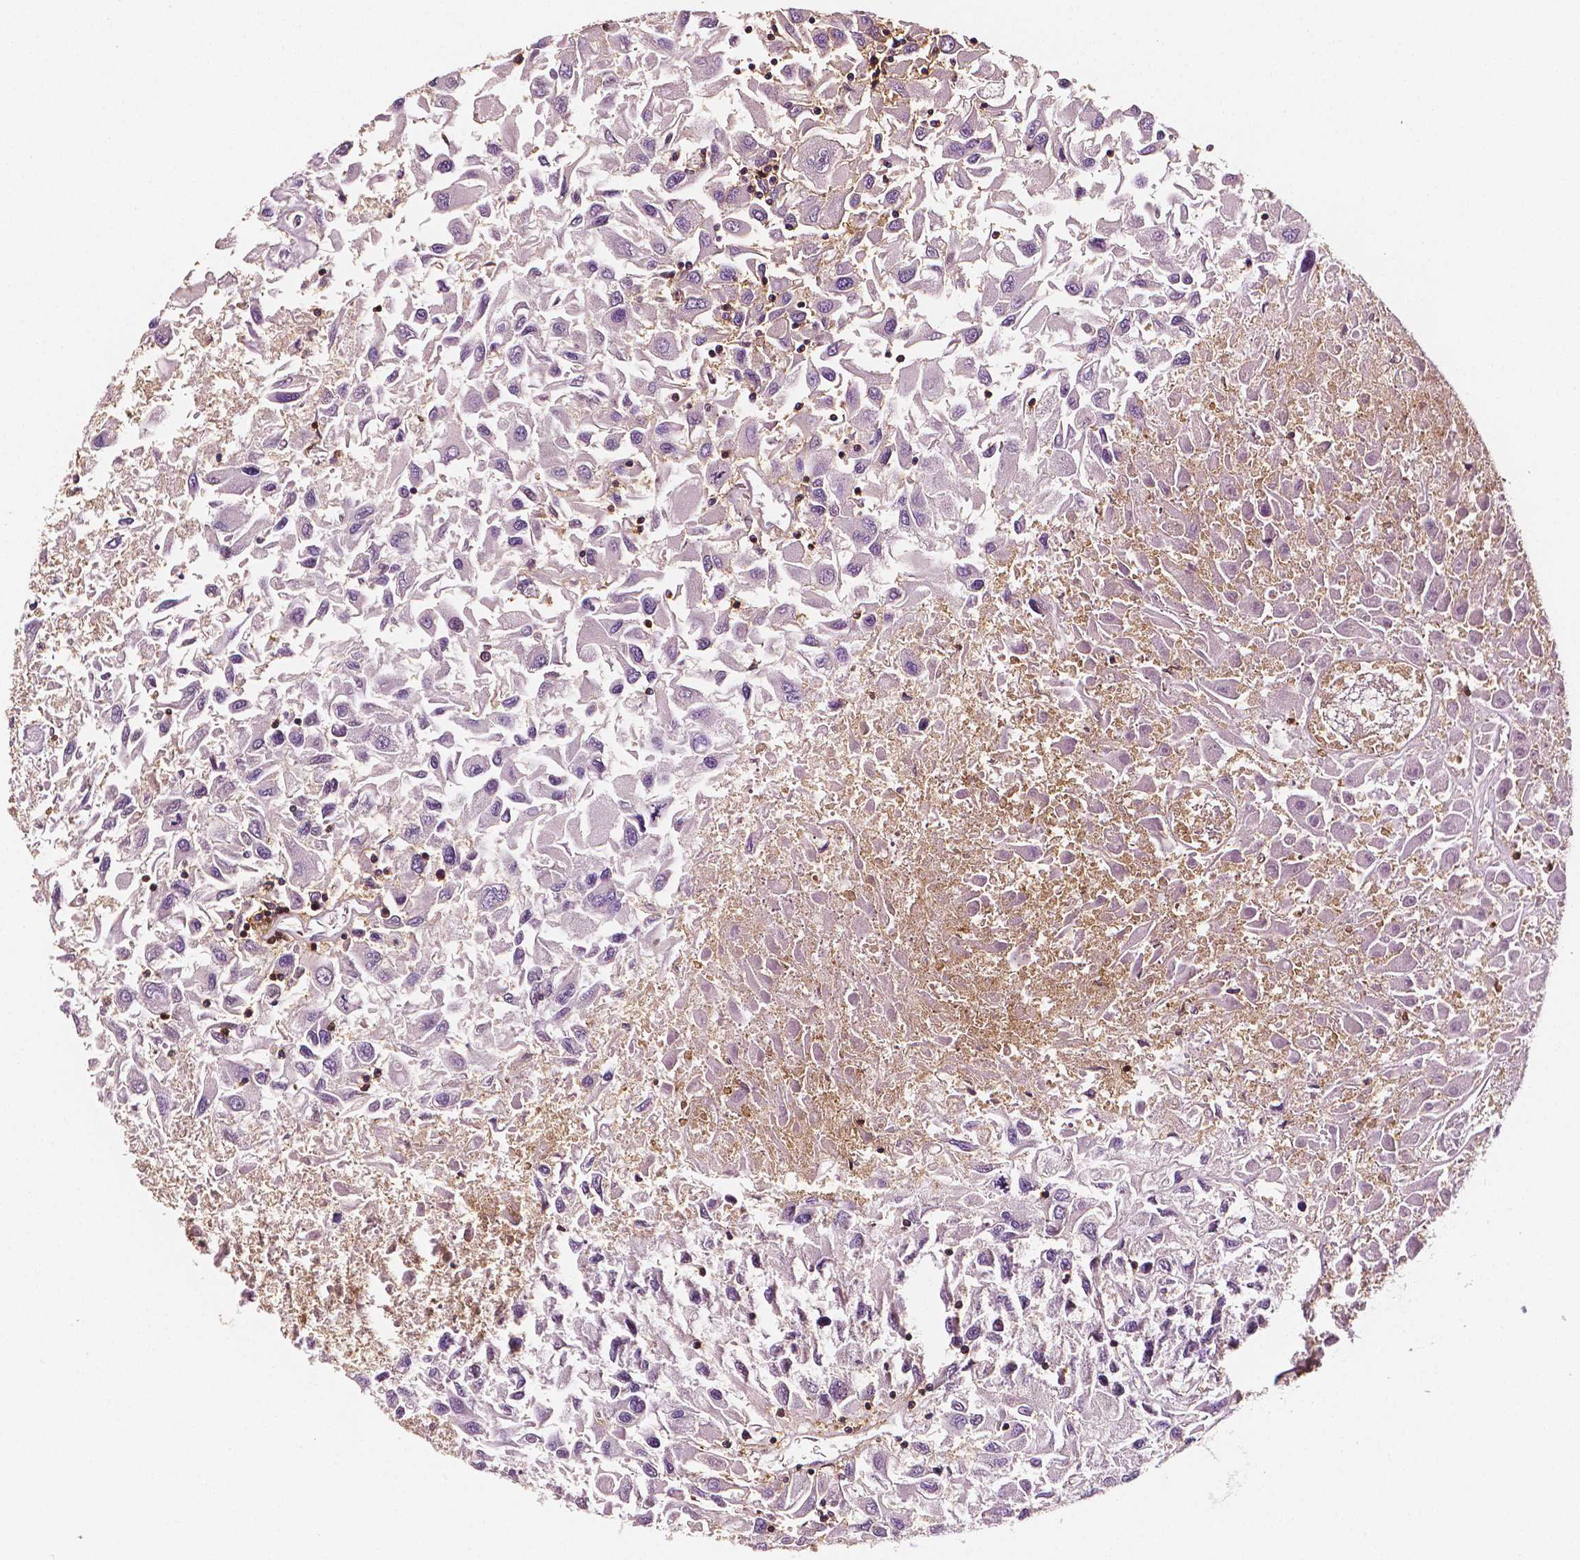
{"staining": {"intensity": "negative", "quantity": "none", "location": "none"}, "tissue": "renal cancer", "cell_type": "Tumor cells", "image_type": "cancer", "snomed": [{"axis": "morphology", "description": "Adenocarcinoma, NOS"}, {"axis": "topography", "description": "Kidney"}], "caption": "The micrograph demonstrates no significant positivity in tumor cells of renal adenocarcinoma.", "gene": "PTPRC", "patient": {"sex": "female", "age": 76}}